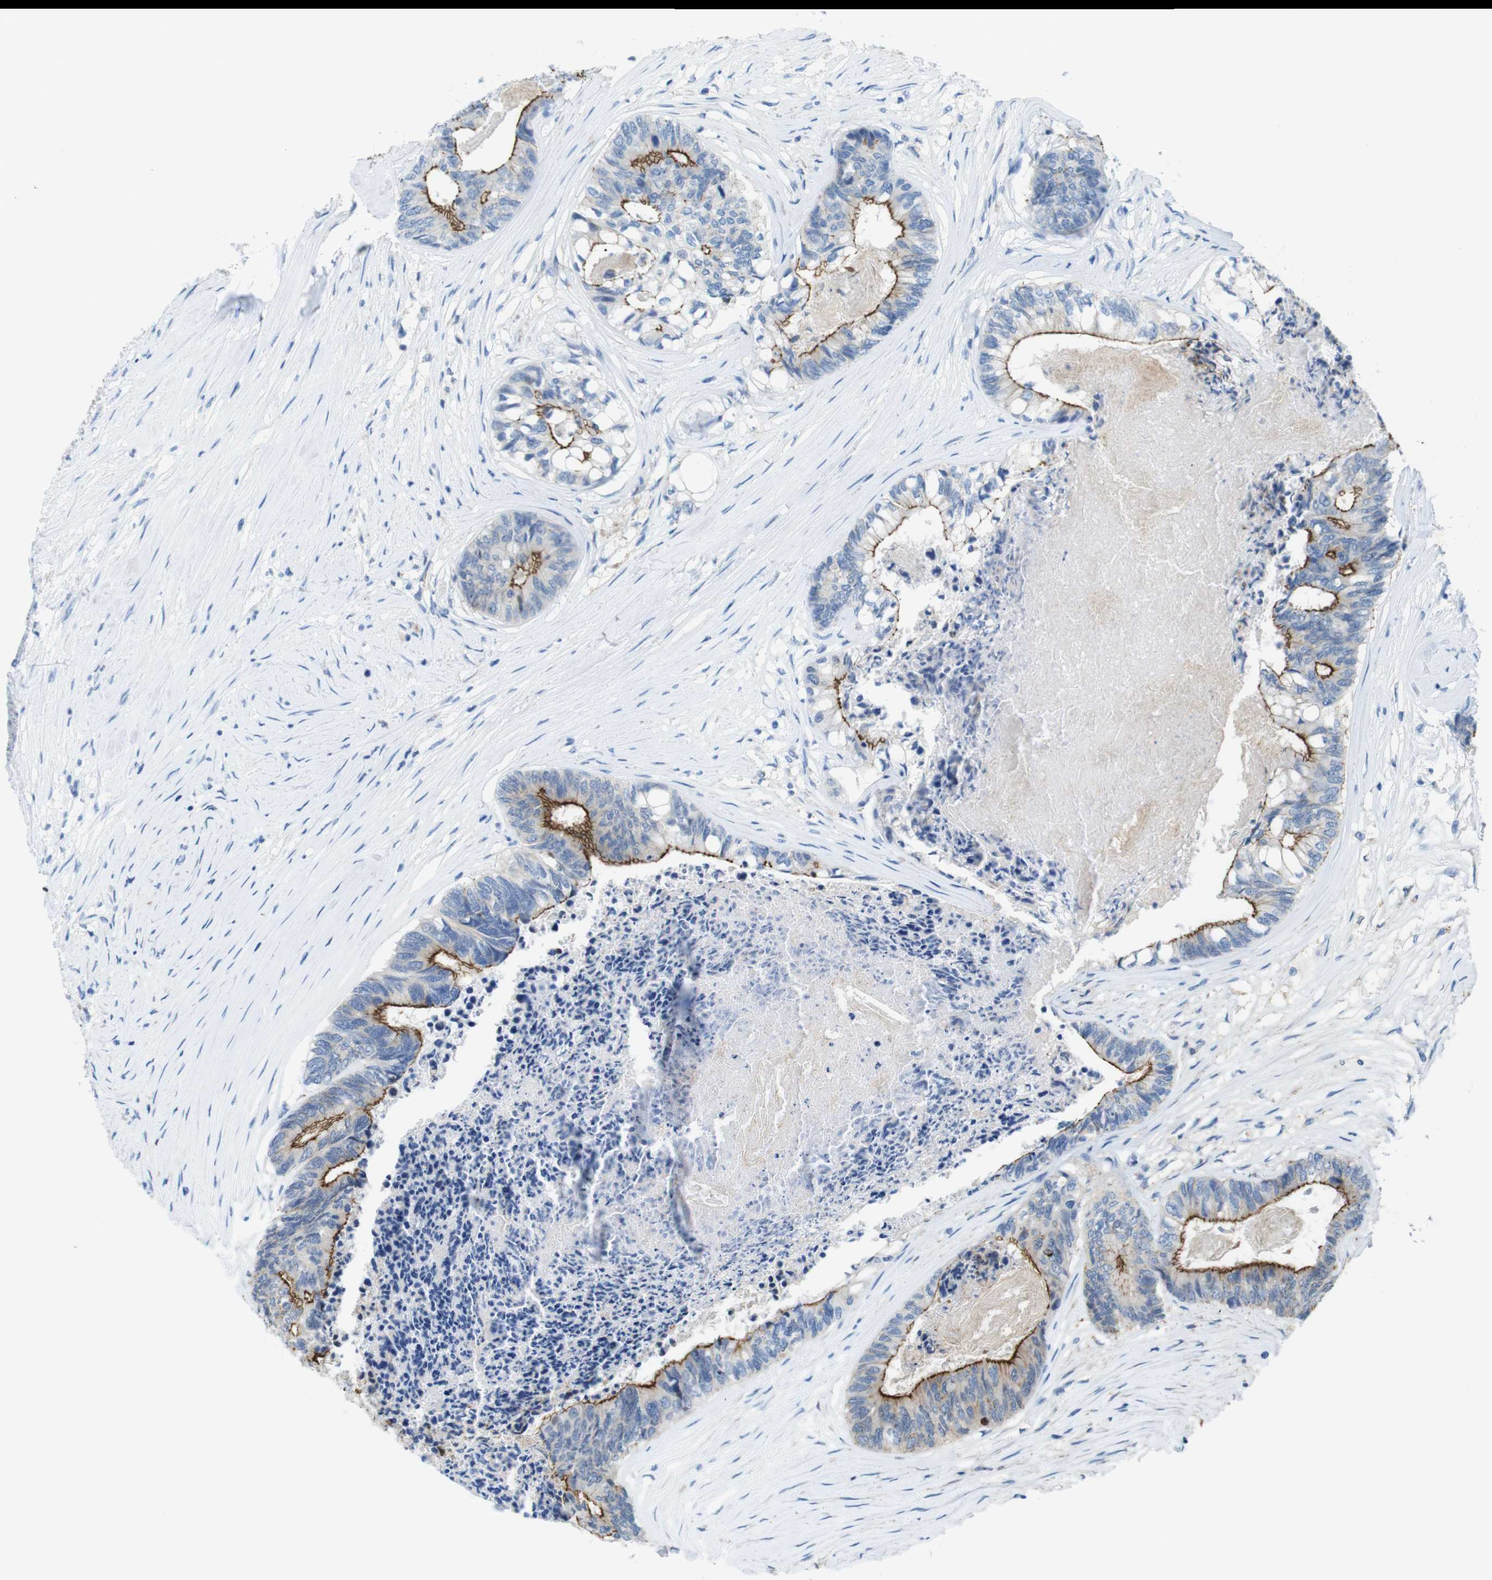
{"staining": {"intensity": "moderate", "quantity": "25%-75%", "location": "cytoplasmic/membranous"}, "tissue": "colorectal cancer", "cell_type": "Tumor cells", "image_type": "cancer", "snomed": [{"axis": "morphology", "description": "Adenocarcinoma, NOS"}, {"axis": "topography", "description": "Rectum"}], "caption": "The photomicrograph exhibits immunohistochemical staining of adenocarcinoma (colorectal). There is moderate cytoplasmic/membranous expression is identified in about 25%-75% of tumor cells.", "gene": "TJP3", "patient": {"sex": "male", "age": 63}}